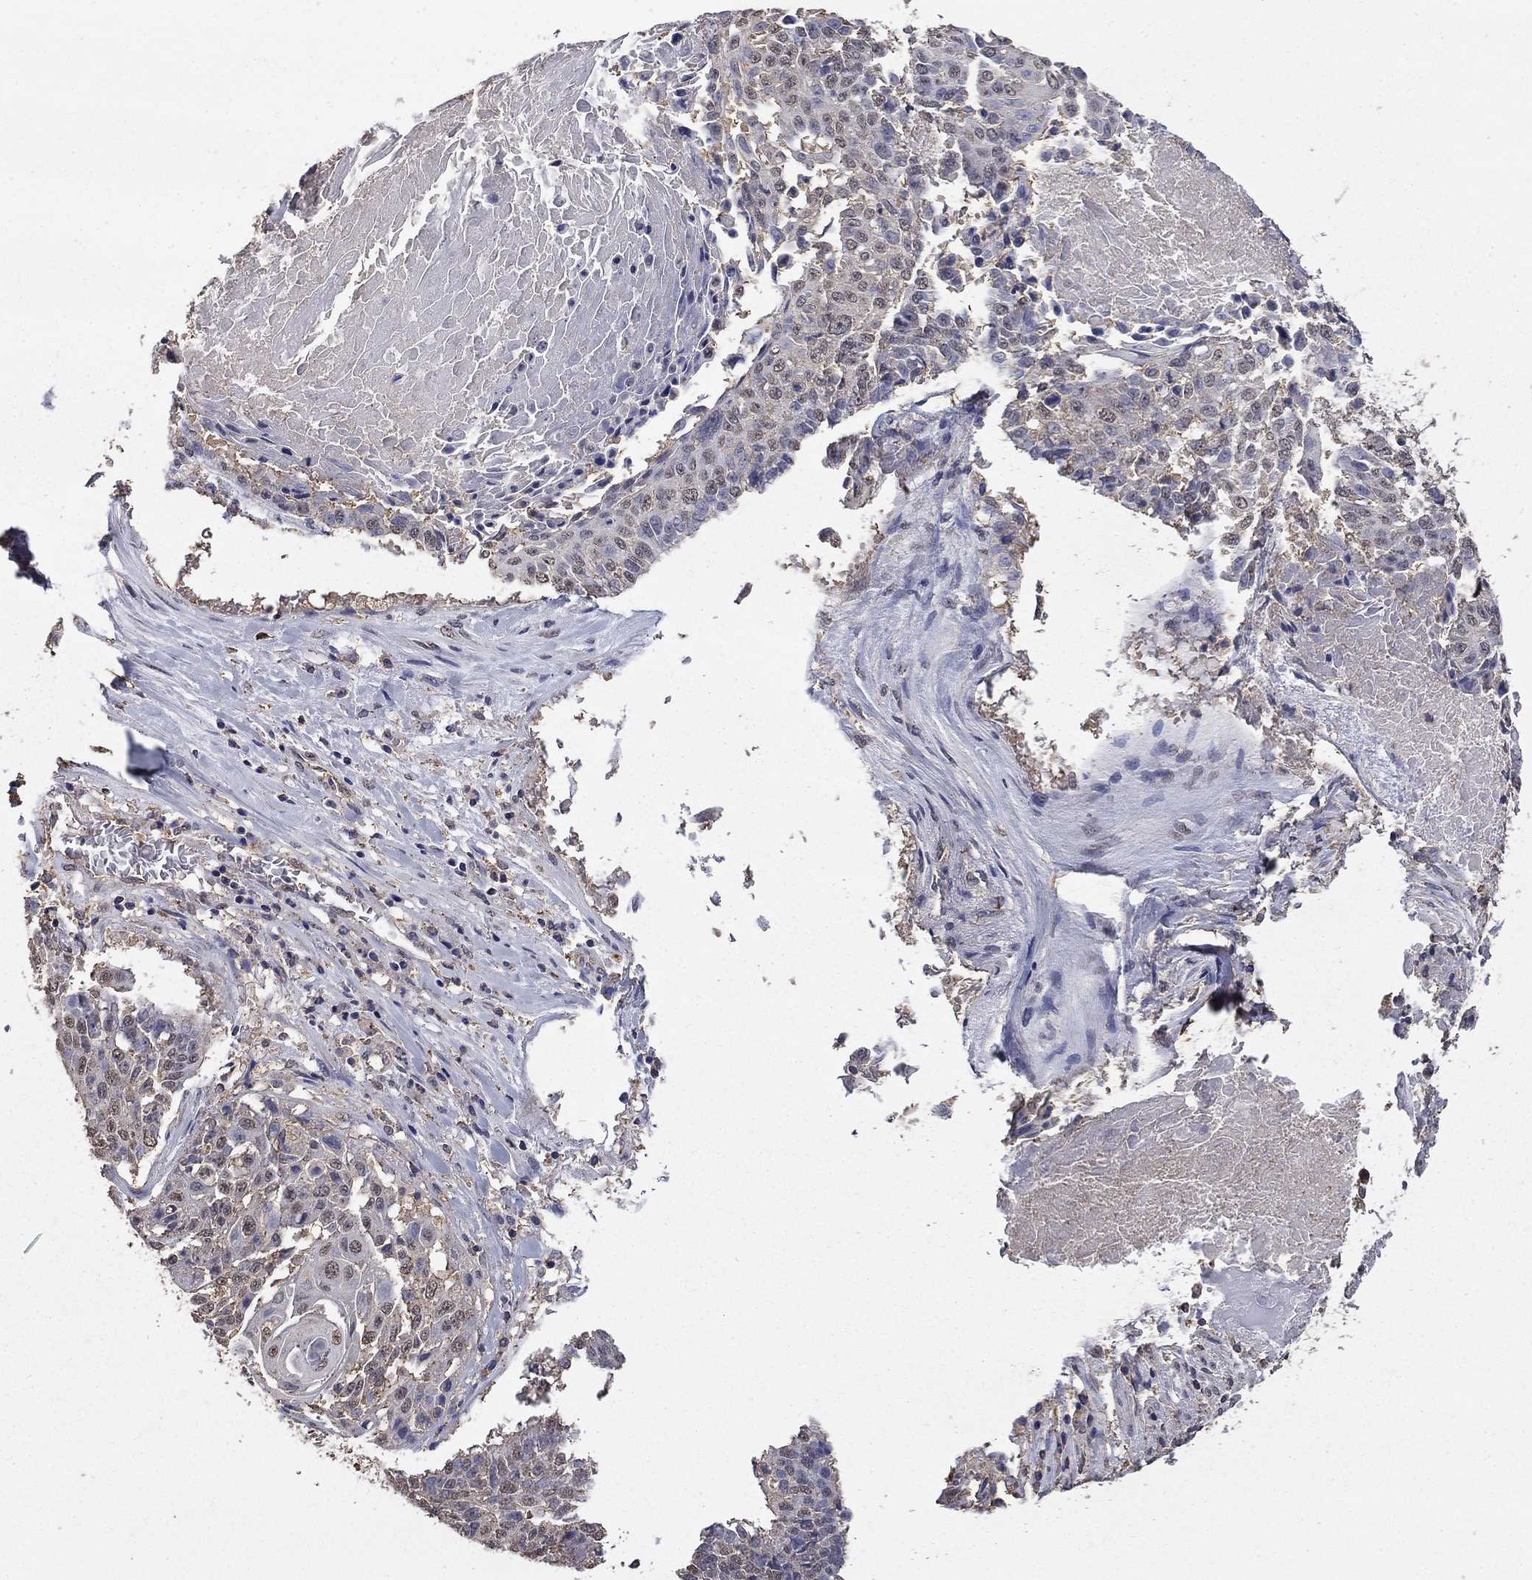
{"staining": {"intensity": "negative", "quantity": "none", "location": "none"}, "tissue": "lung cancer", "cell_type": "Tumor cells", "image_type": "cancer", "snomed": [{"axis": "morphology", "description": "Squamous cell carcinoma, NOS"}, {"axis": "topography", "description": "Lung"}], "caption": "High magnification brightfield microscopy of lung cancer (squamous cell carcinoma) stained with DAB (brown) and counterstained with hematoxylin (blue): tumor cells show no significant positivity.", "gene": "MFAP3L", "patient": {"sex": "male", "age": 64}}